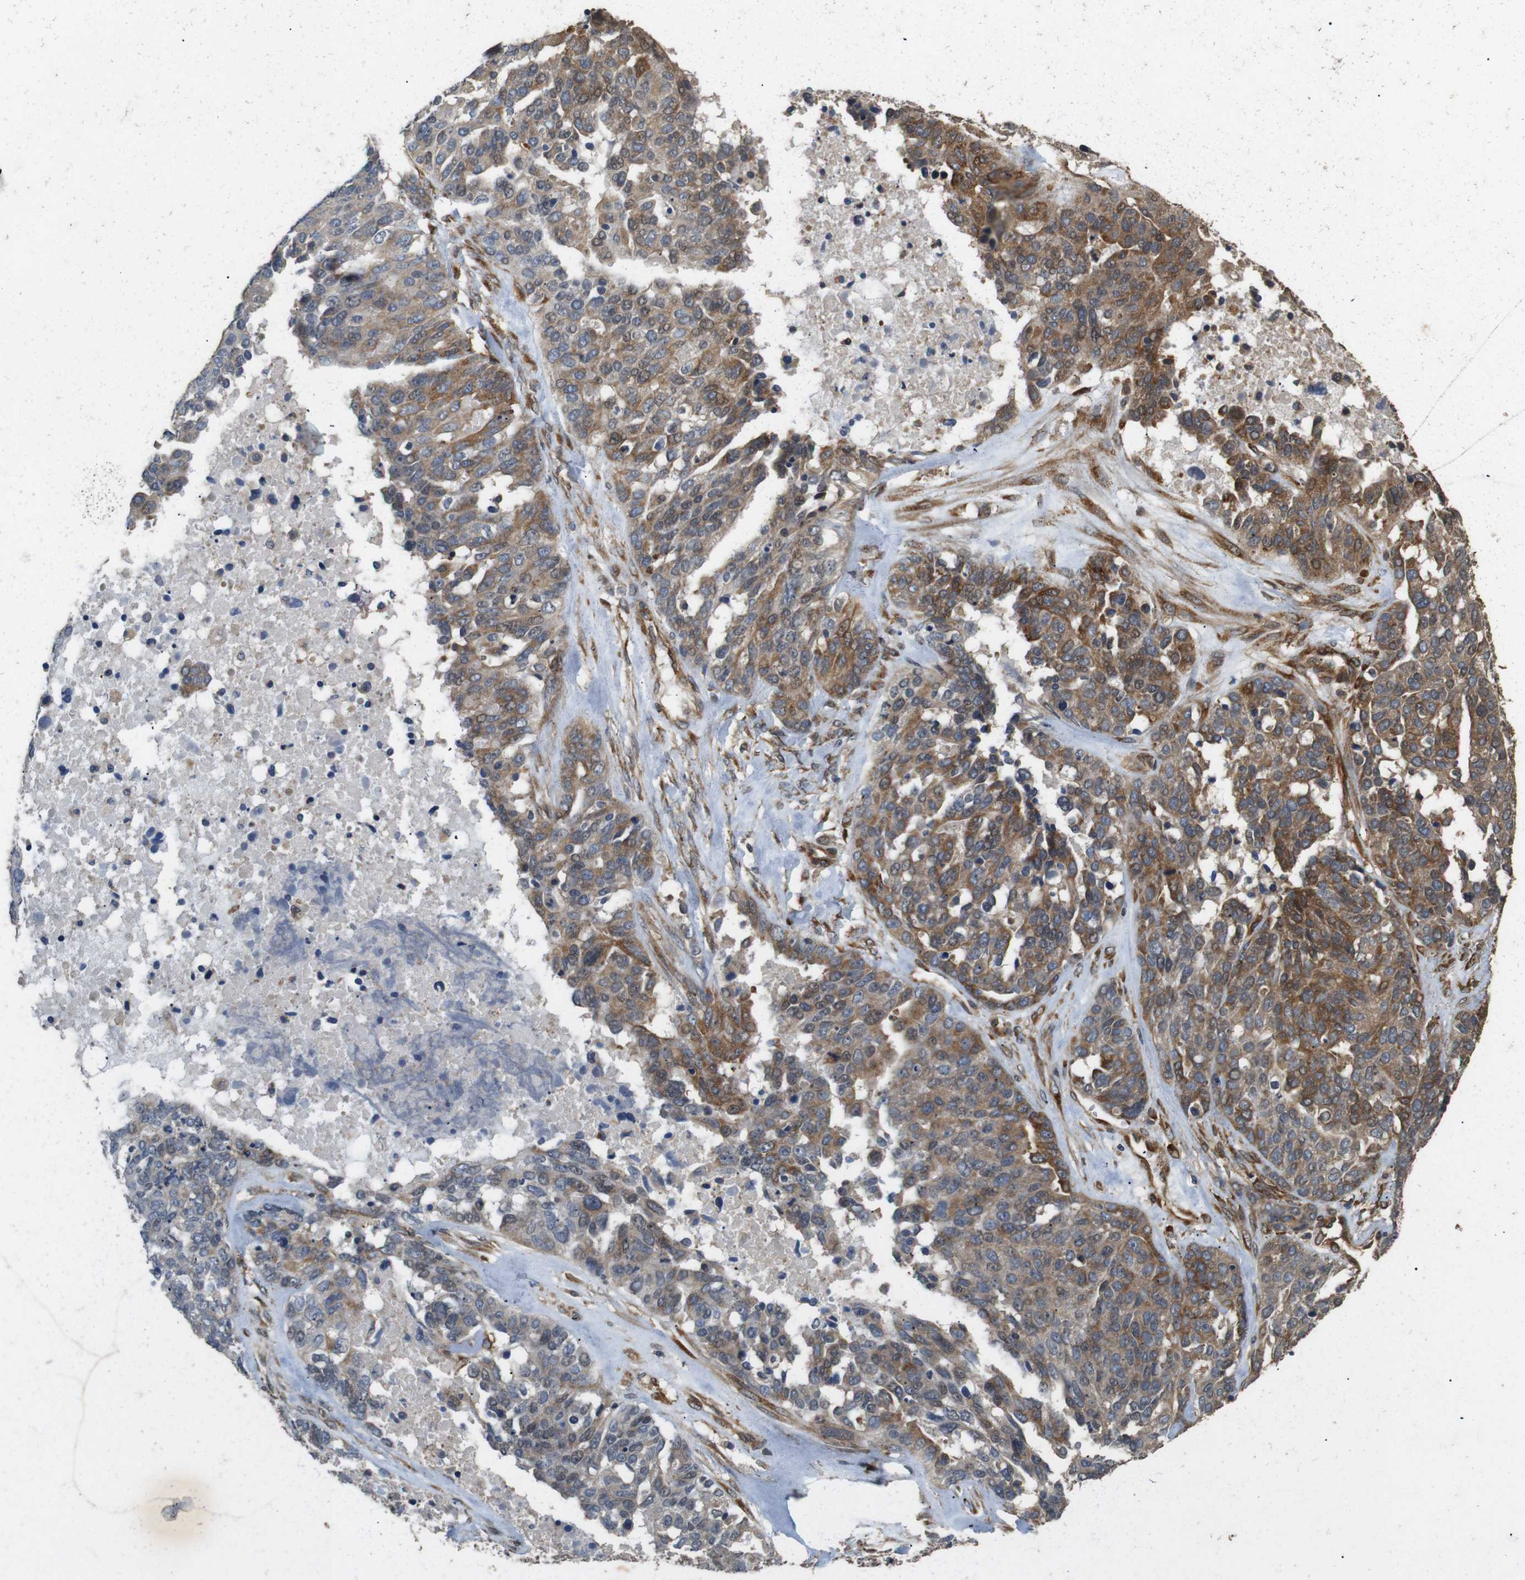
{"staining": {"intensity": "moderate", "quantity": ">75%", "location": "cytoplasmic/membranous"}, "tissue": "ovarian cancer", "cell_type": "Tumor cells", "image_type": "cancer", "snomed": [{"axis": "morphology", "description": "Cystadenocarcinoma, serous, NOS"}, {"axis": "topography", "description": "Ovary"}], "caption": "Serous cystadenocarcinoma (ovarian) tissue reveals moderate cytoplasmic/membranous expression in approximately >75% of tumor cells Immunohistochemistry stains the protein in brown and the nuclei are stained blue.", "gene": "CNPY4", "patient": {"sex": "female", "age": 44}}